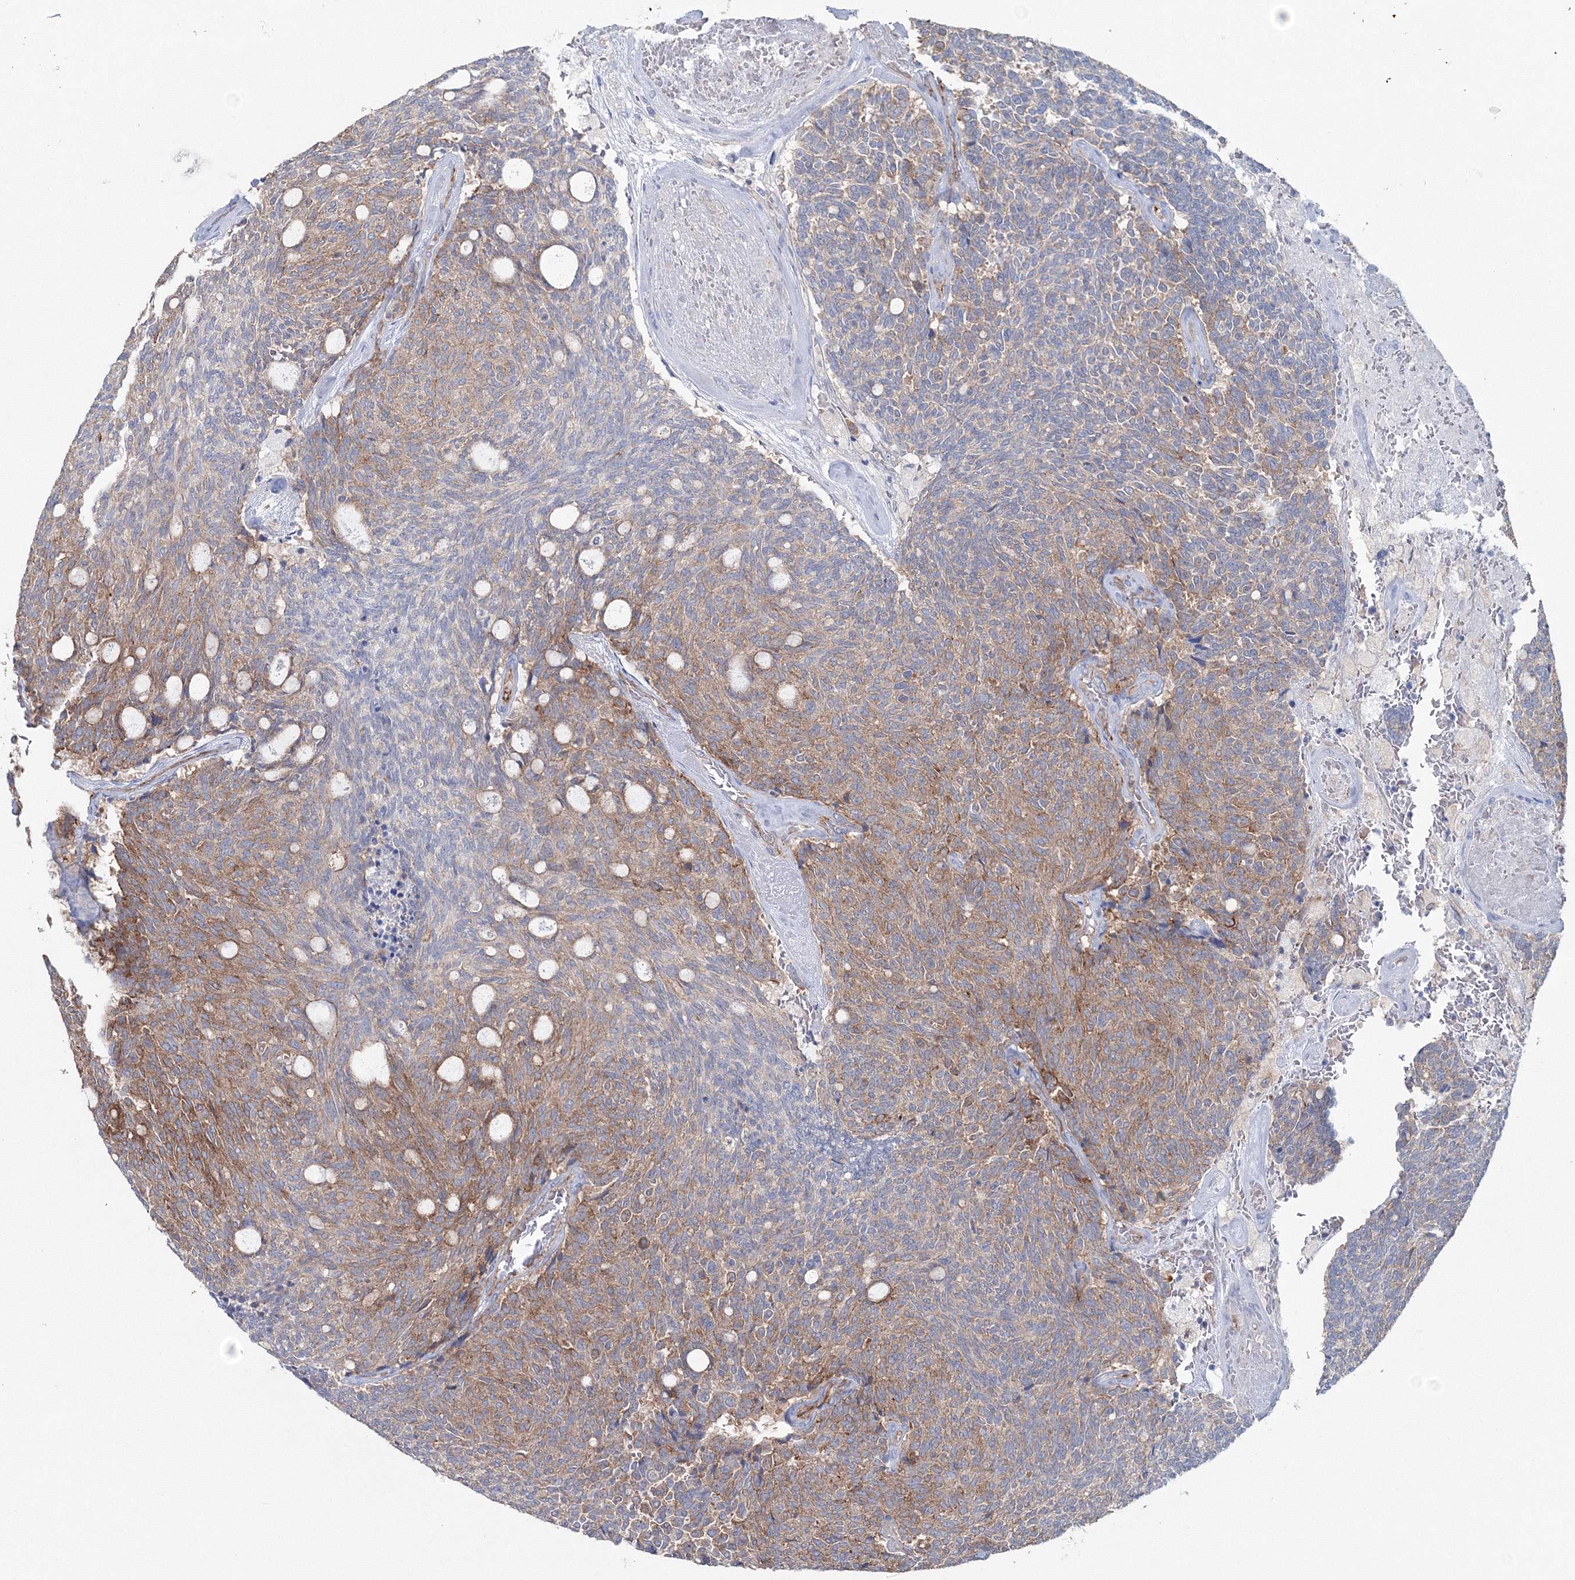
{"staining": {"intensity": "moderate", "quantity": "25%-75%", "location": "cytoplasmic/membranous"}, "tissue": "carcinoid", "cell_type": "Tumor cells", "image_type": "cancer", "snomed": [{"axis": "morphology", "description": "Carcinoid, malignant, NOS"}, {"axis": "topography", "description": "Pancreas"}], "caption": "Protein expression analysis of carcinoid (malignant) shows moderate cytoplasmic/membranous staining in approximately 25%-75% of tumor cells.", "gene": "GGA2", "patient": {"sex": "female", "age": 54}}